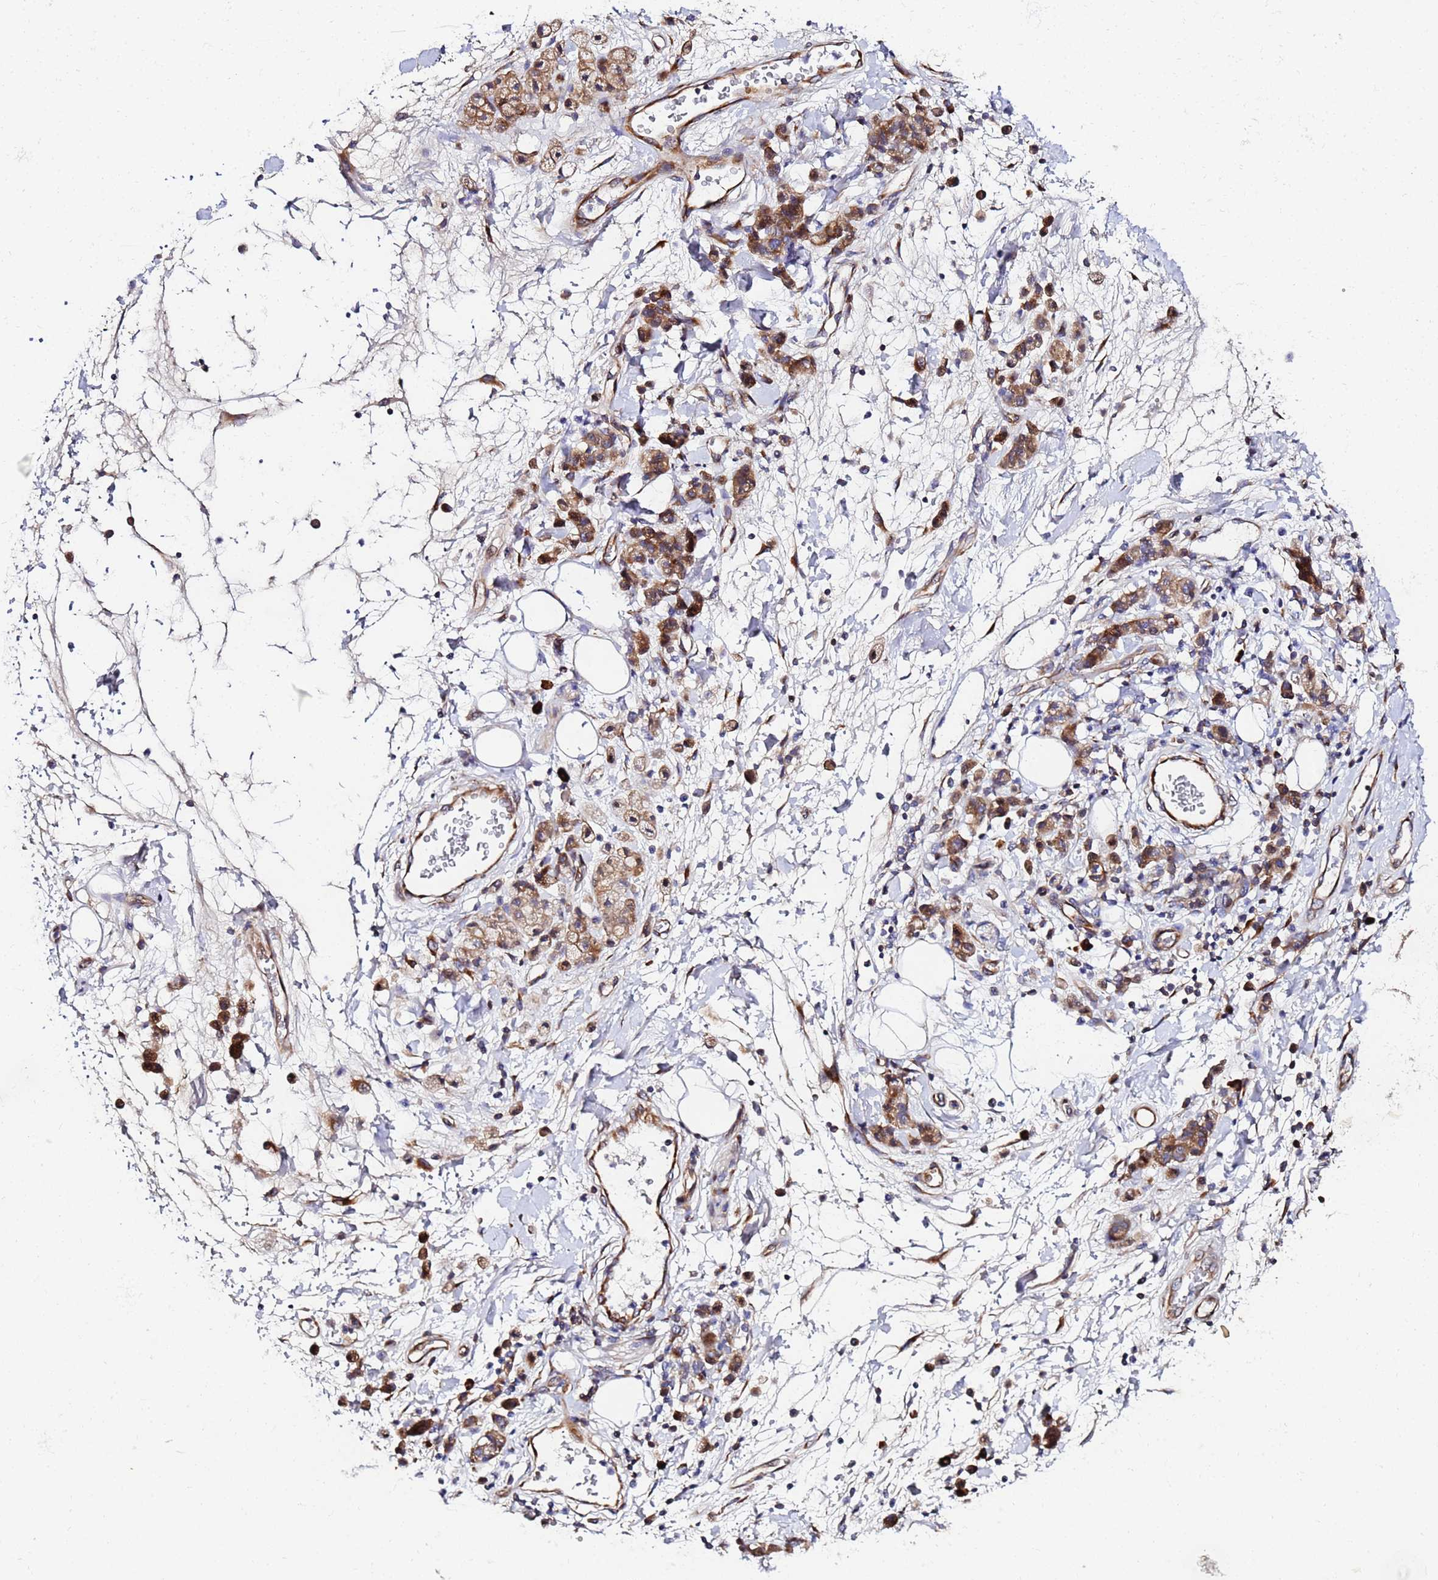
{"staining": {"intensity": "moderate", "quantity": "25%-75%", "location": "cytoplasmic/membranous"}, "tissue": "stomach cancer", "cell_type": "Tumor cells", "image_type": "cancer", "snomed": [{"axis": "morphology", "description": "Adenocarcinoma, NOS"}, {"axis": "topography", "description": "Stomach"}], "caption": "A brown stain labels moderate cytoplasmic/membranous positivity of a protein in stomach cancer tumor cells.", "gene": "POM121", "patient": {"sex": "male", "age": 77}}